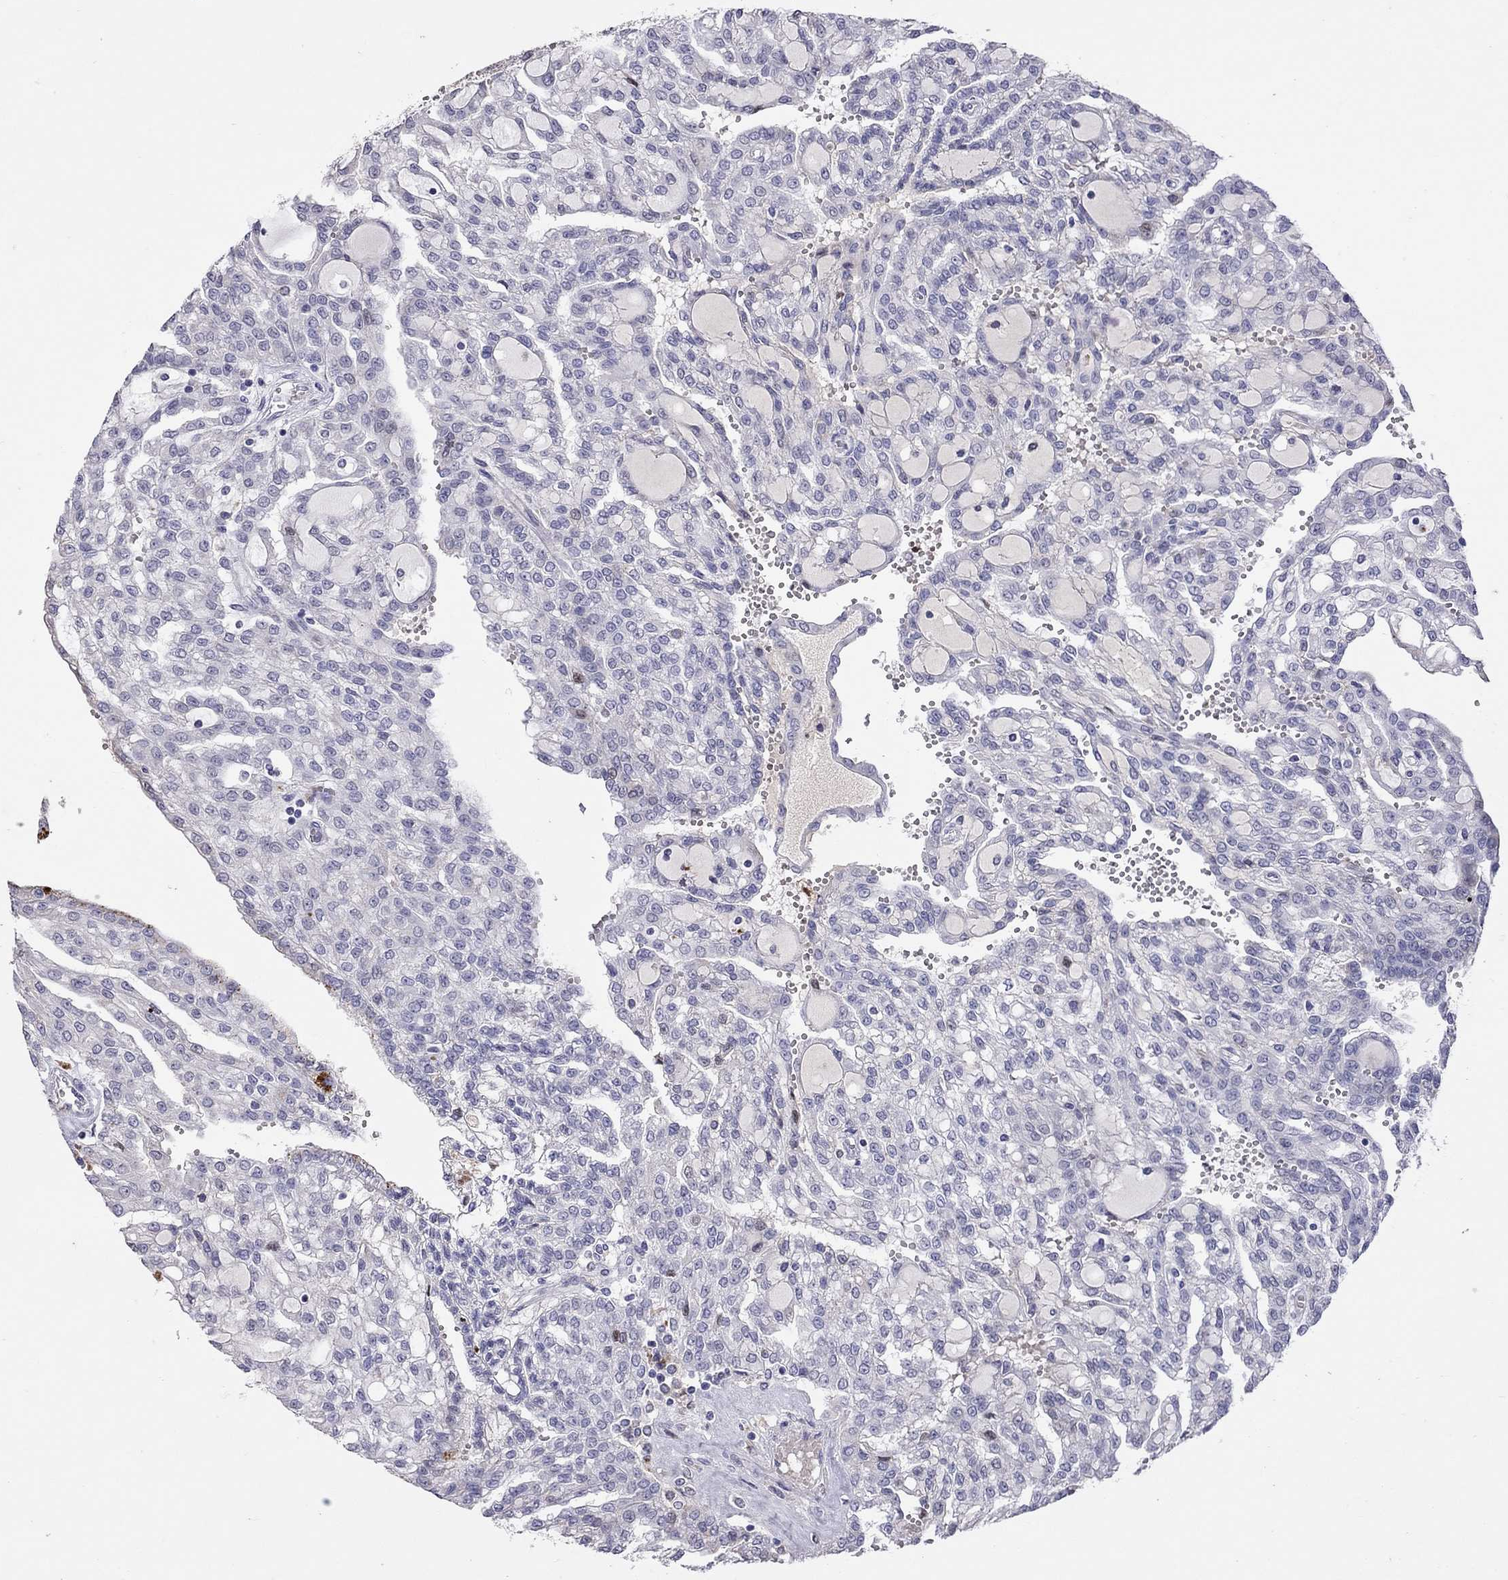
{"staining": {"intensity": "negative", "quantity": "none", "location": "none"}, "tissue": "renal cancer", "cell_type": "Tumor cells", "image_type": "cancer", "snomed": [{"axis": "morphology", "description": "Adenocarcinoma, NOS"}, {"axis": "topography", "description": "Kidney"}], "caption": "A high-resolution photomicrograph shows immunohistochemistry staining of renal cancer (adenocarcinoma), which displays no significant expression in tumor cells.", "gene": "SERPINA3", "patient": {"sex": "male", "age": 63}}